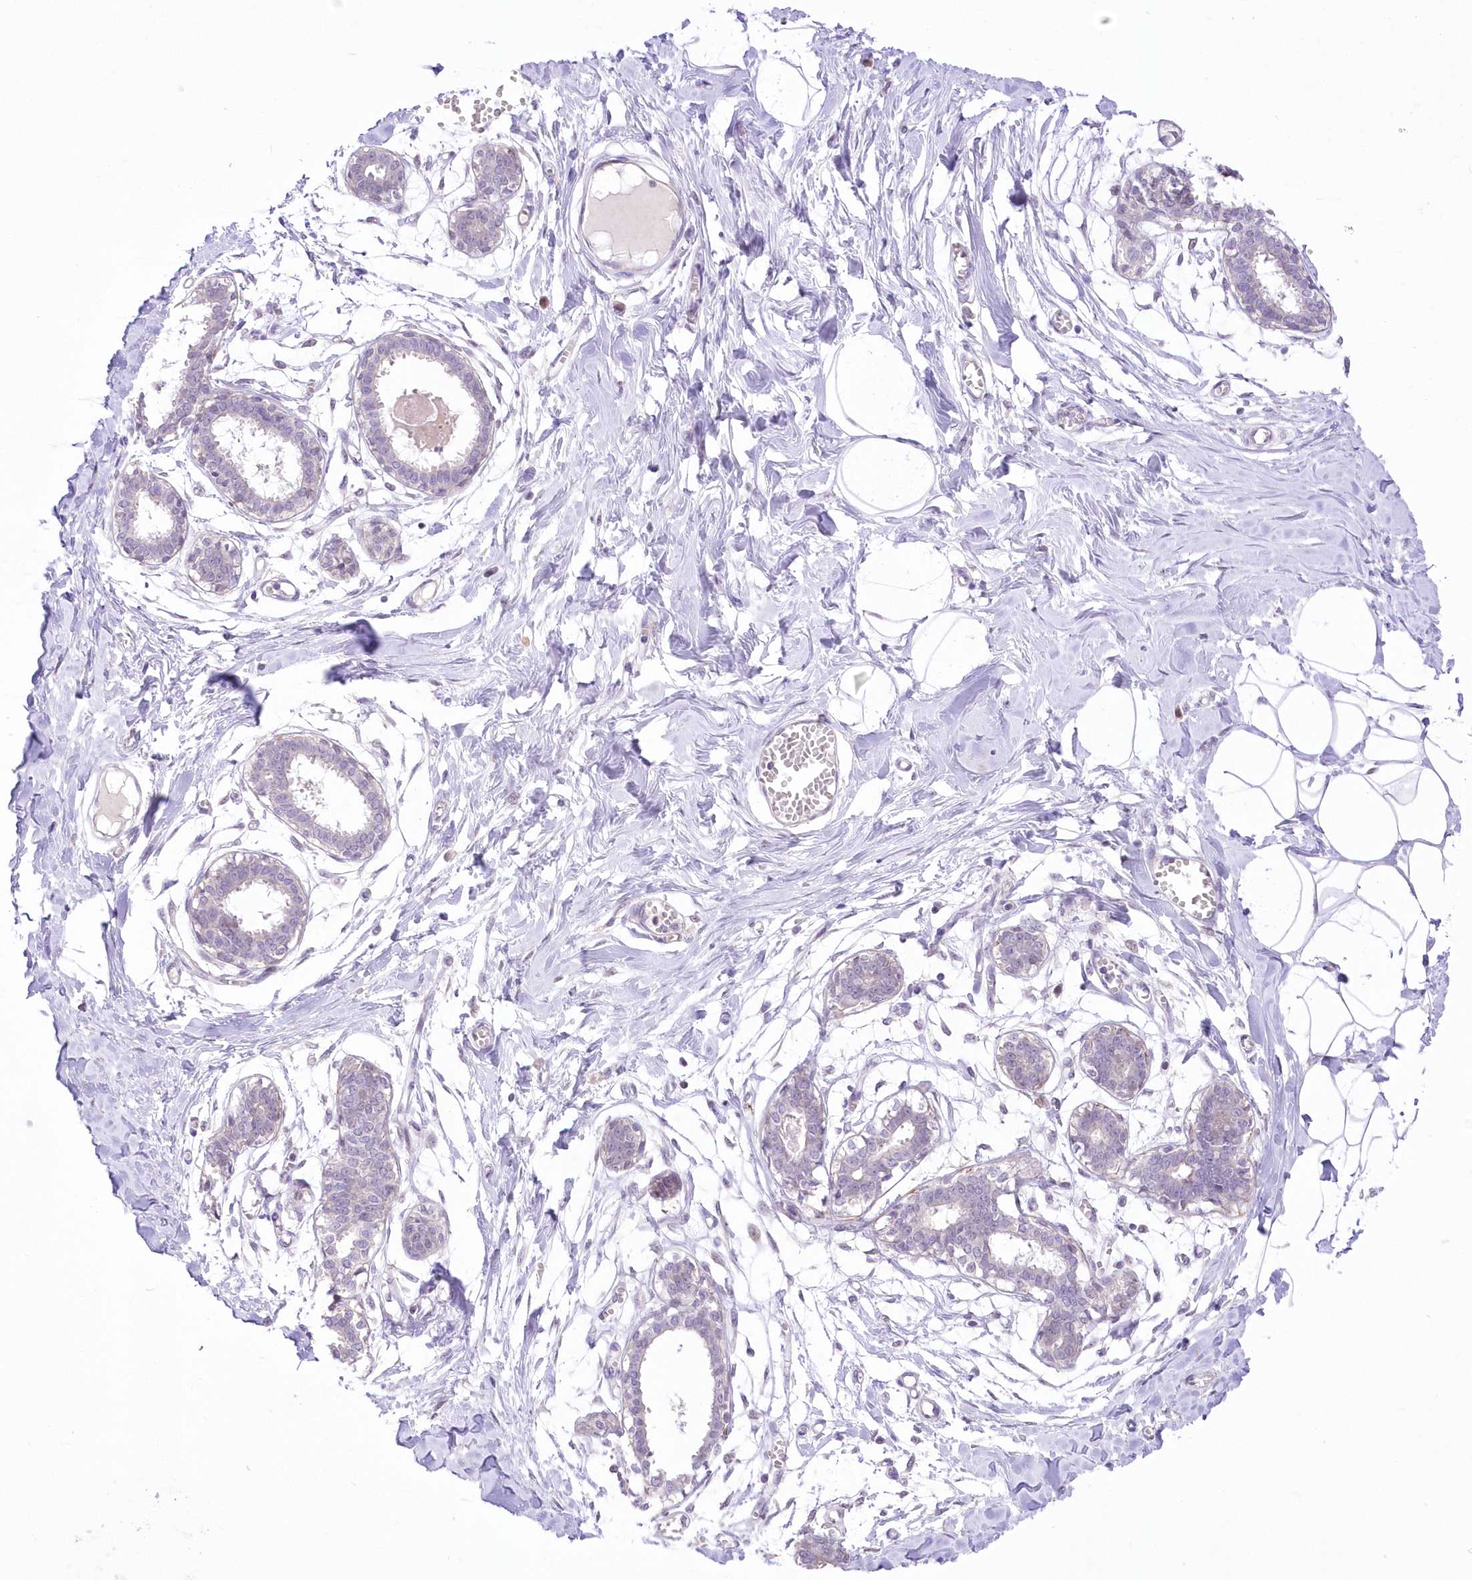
{"staining": {"intensity": "negative", "quantity": "none", "location": "none"}, "tissue": "breast", "cell_type": "Adipocytes", "image_type": "normal", "snomed": [{"axis": "morphology", "description": "Normal tissue, NOS"}, {"axis": "topography", "description": "Breast"}], "caption": "Immunohistochemistry (IHC) image of unremarkable breast stained for a protein (brown), which displays no staining in adipocytes.", "gene": "FAM241B", "patient": {"sex": "female", "age": 27}}